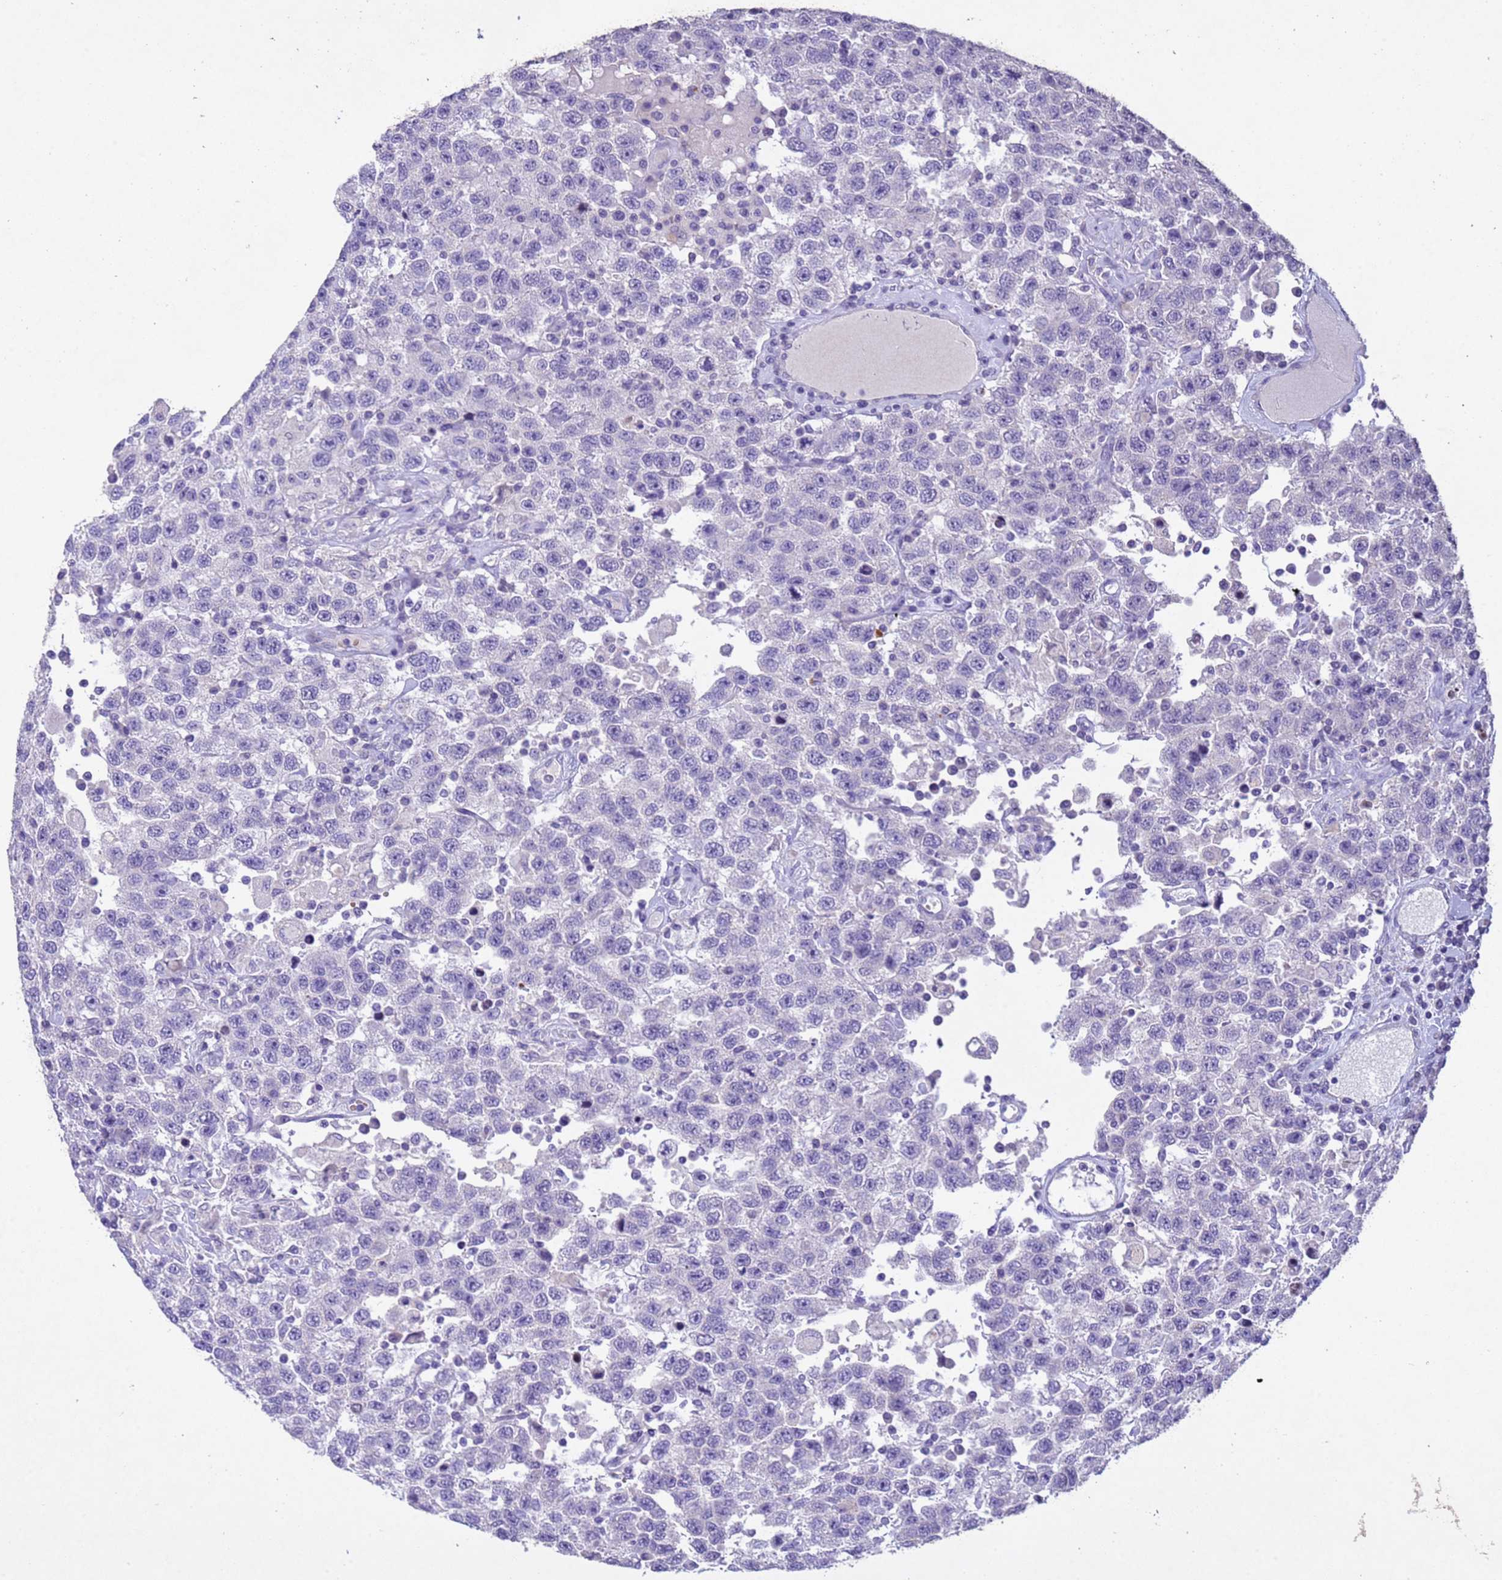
{"staining": {"intensity": "negative", "quantity": "none", "location": "none"}, "tissue": "testis cancer", "cell_type": "Tumor cells", "image_type": "cancer", "snomed": [{"axis": "morphology", "description": "Seminoma, NOS"}, {"axis": "topography", "description": "Testis"}], "caption": "Micrograph shows no significant protein expression in tumor cells of testis seminoma.", "gene": "NLRP11", "patient": {"sex": "male", "age": 41}}